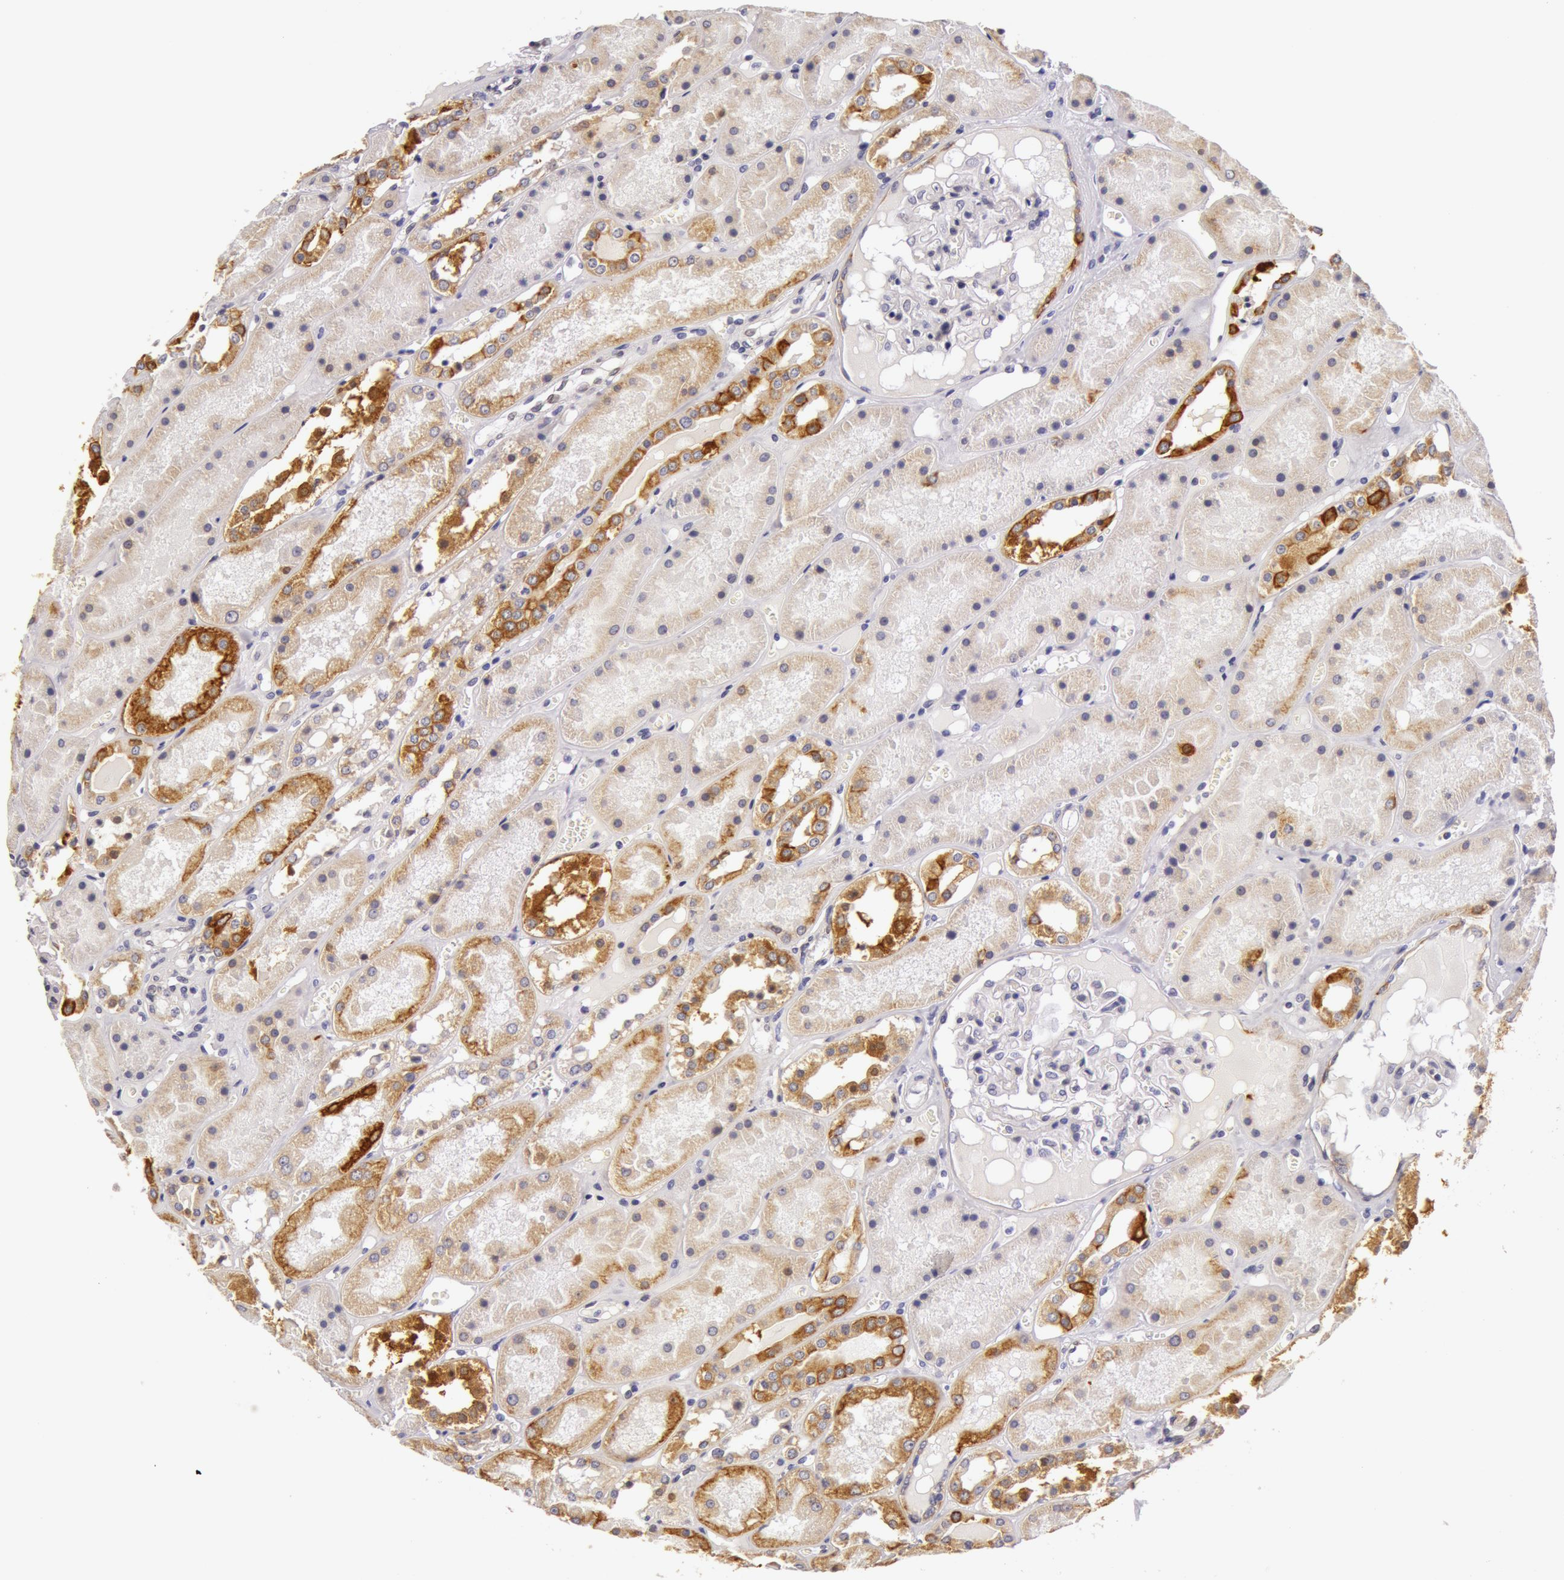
{"staining": {"intensity": "negative", "quantity": "none", "location": "none"}, "tissue": "kidney", "cell_type": "Cells in glomeruli", "image_type": "normal", "snomed": [{"axis": "morphology", "description": "Normal tissue, NOS"}, {"axis": "topography", "description": "Kidney"}], "caption": "Normal kidney was stained to show a protein in brown. There is no significant staining in cells in glomeruli.", "gene": "KRT18", "patient": {"sex": "male", "age": 36}}